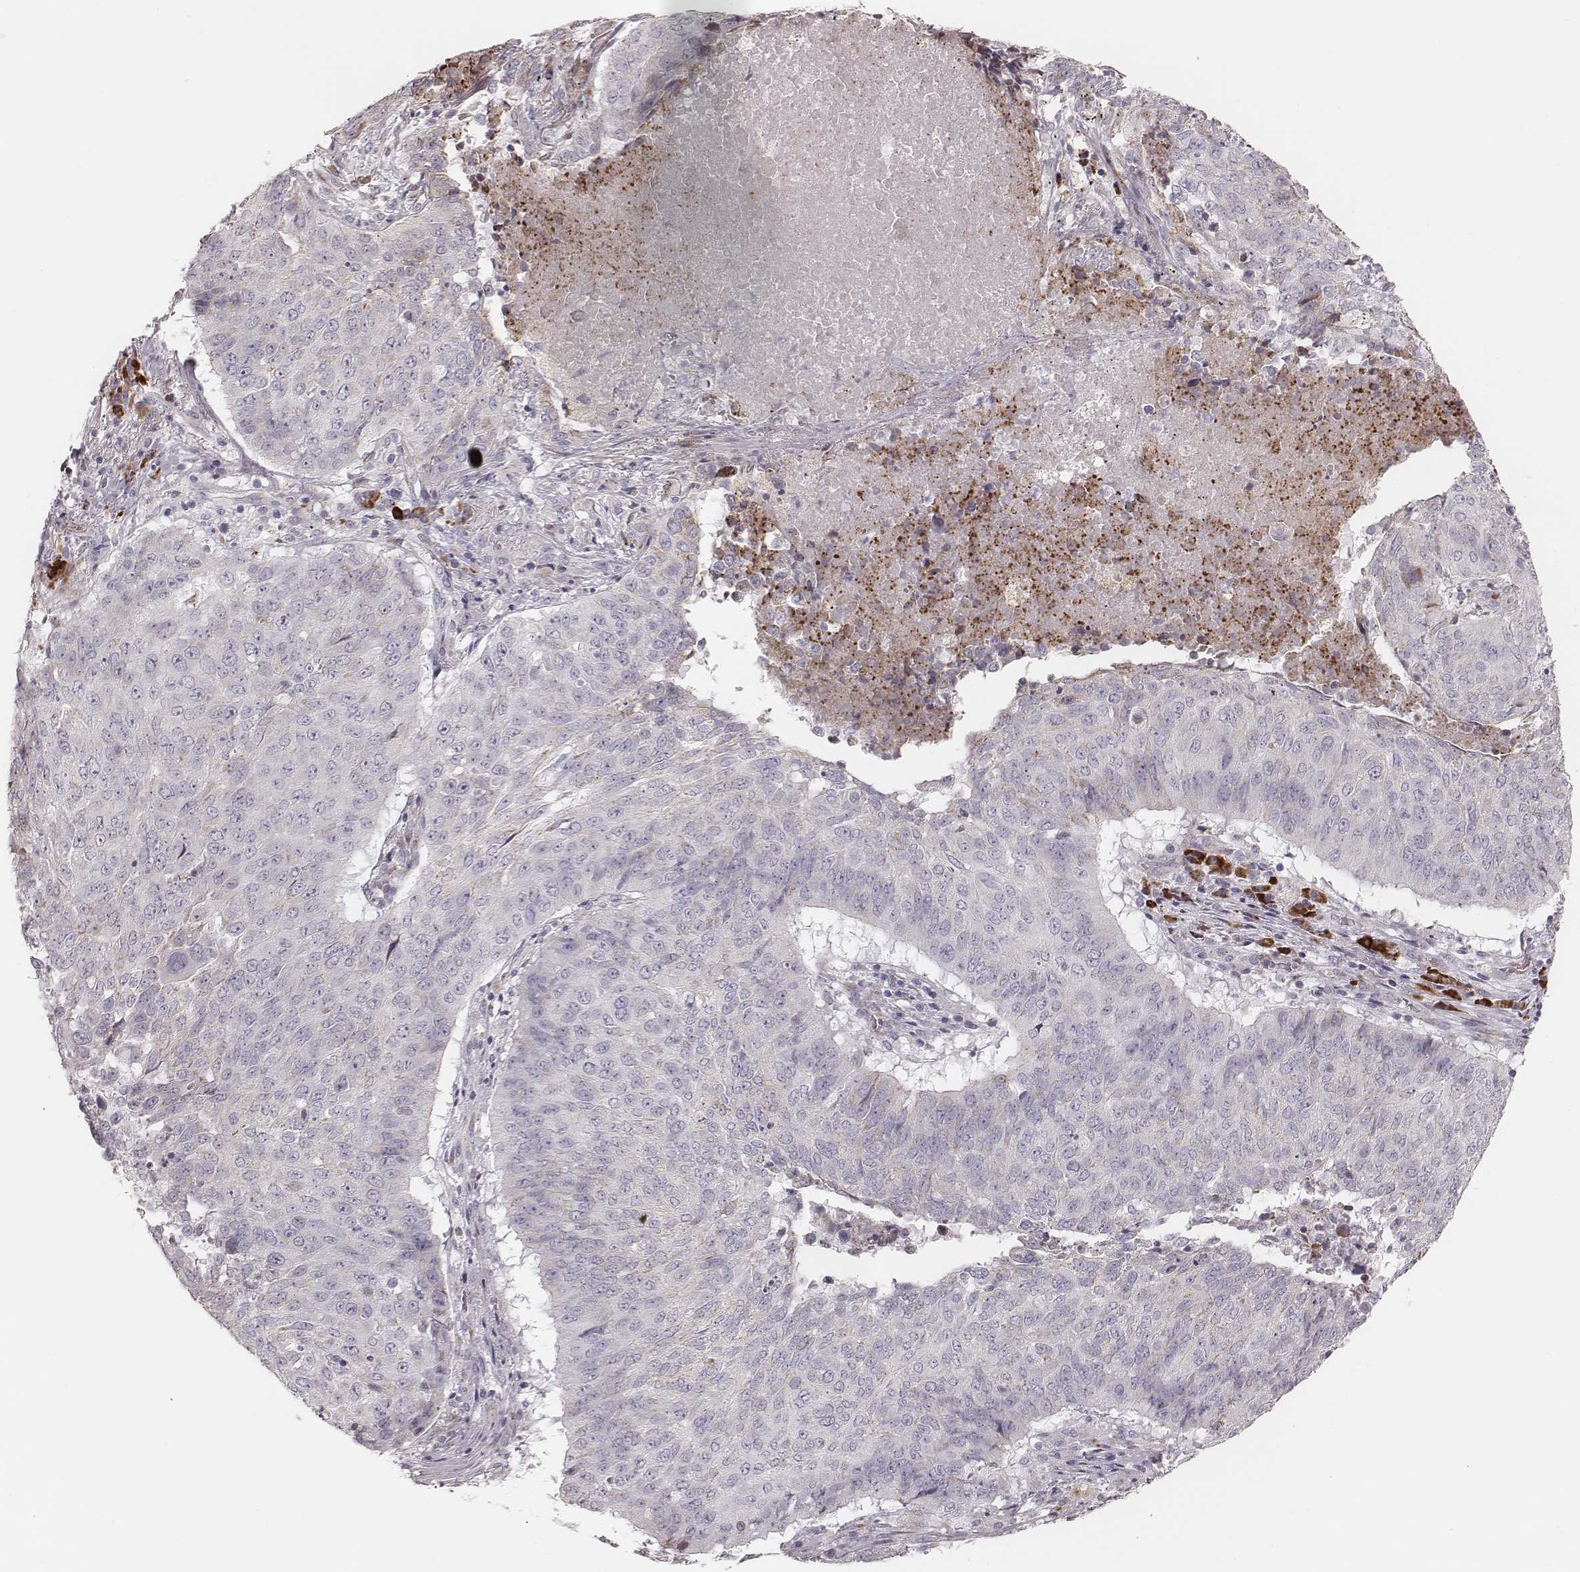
{"staining": {"intensity": "negative", "quantity": "none", "location": "none"}, "tissue": "lung cancer", "cell_type": "Tumor cells", "image_type": "cancer", "snomed": [{"axis": "morphology", "description": "Normal tissue, NOS"}, {"axis": "morphology", "description": "Squamous cell carcinoma, NOS"}, {"axis": "topography", "description": "Bronchus"}, {"axis": "topography", "description": "Lung"}], "caption": "Tumor cells are negative for protein expression in human squamous cell carcinoma (lung). (DAB immunohistochemistry (IHC), high magnification).", "gene": "KIF5C", "patient": {"sex": "male", "age": 64}}